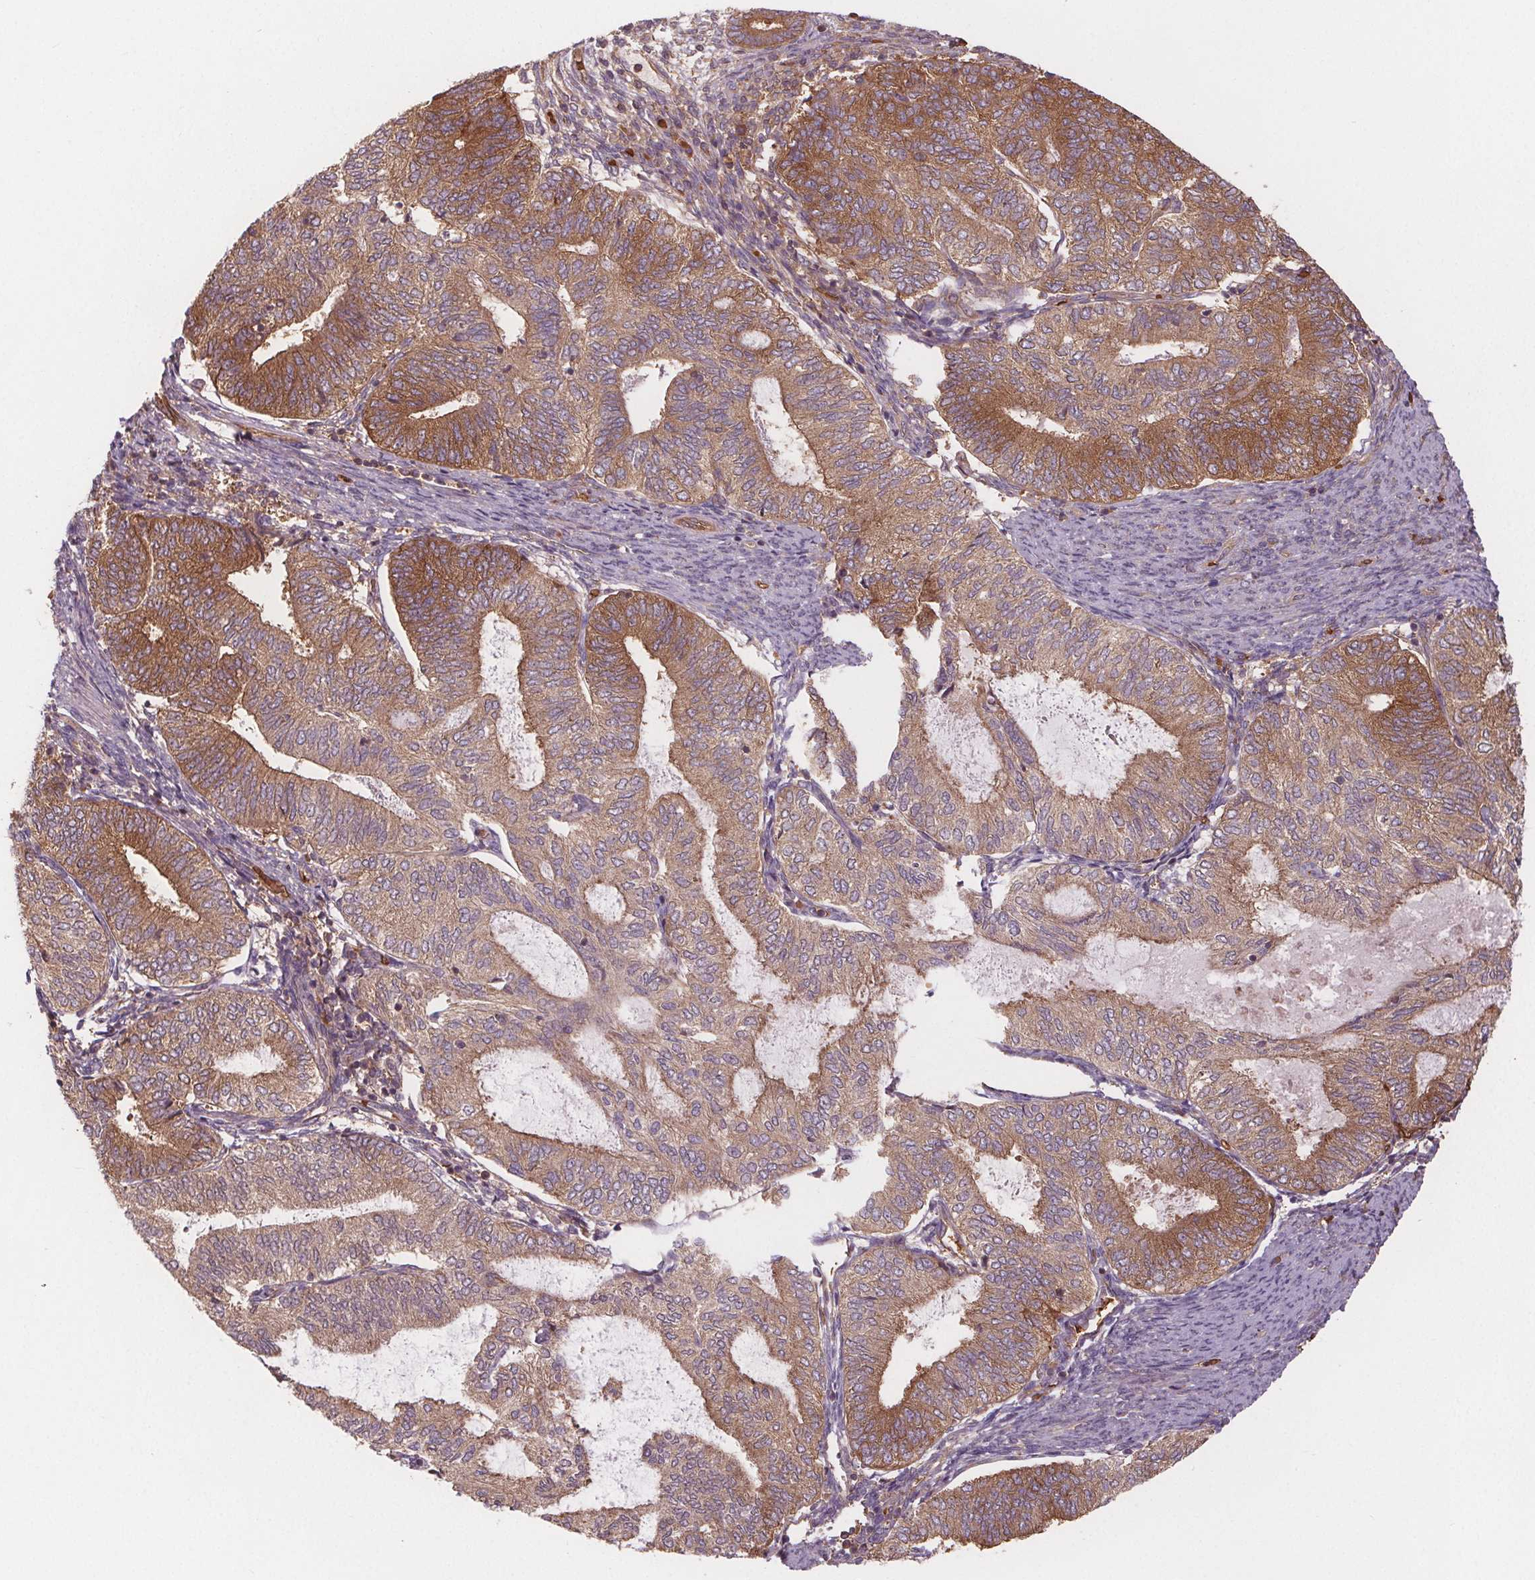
{"staining": {"intensity": "moderate", "quantity": ">75%", "location": "cytoplasmic/membranous"}, "tissue": "endometrial cancer", "cell_type": "Tumor cells", "image_type": "cancer", "snomed": [{"axis": "morphology", "description": "Adenocarcinoma, NOS"}, {"axis": "topography", "description": "Endometrium"}], "caption": "The photomicrograph shows immunohistochemical staining of endometrial adenocarcinoma. There is moderate cytoplasmic/membranous positivity is appreciated in about >75% of tumor cells.", "gene": "EIF3D", "patient": {"sex": "female", "age": 65}}